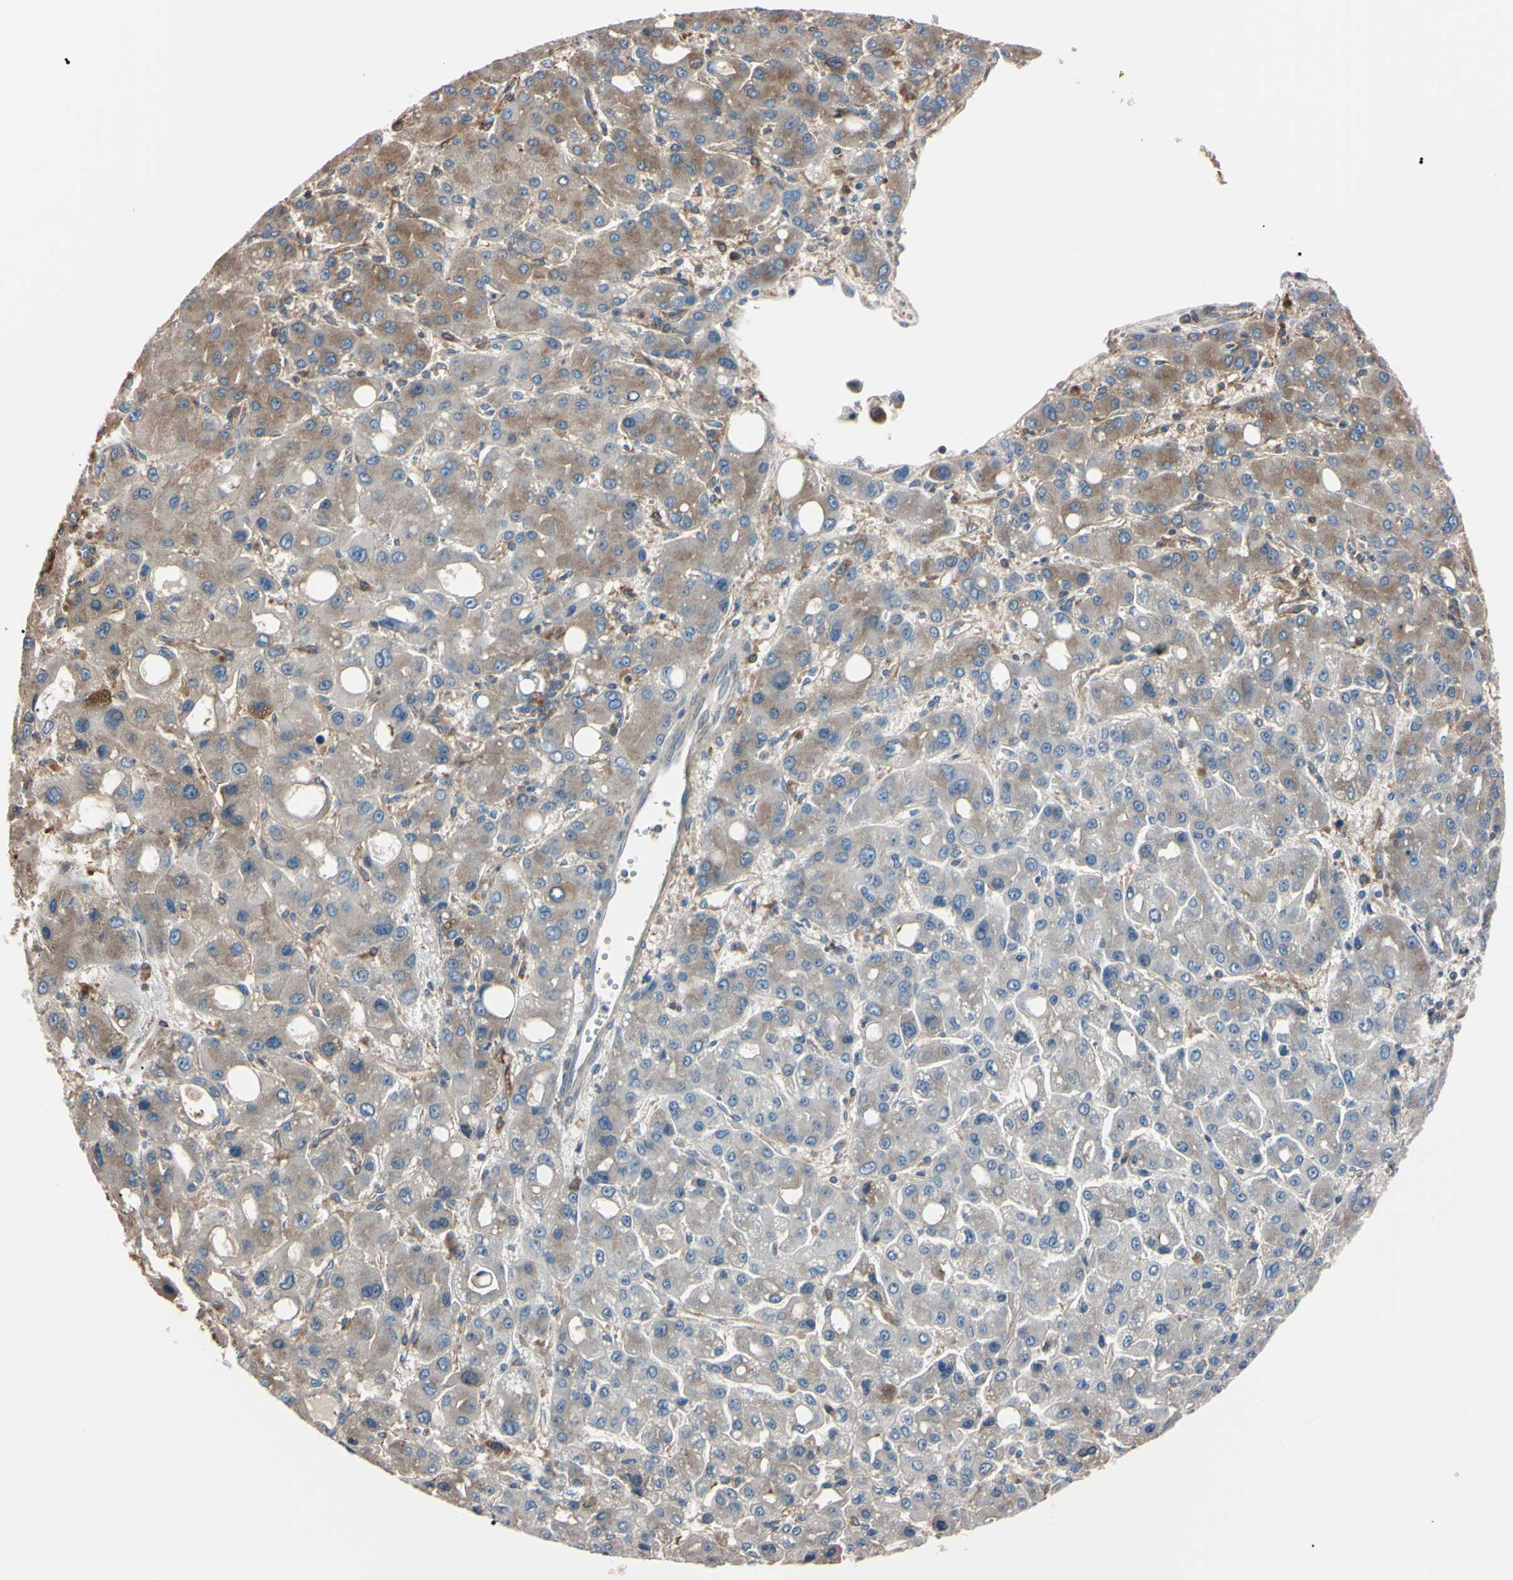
{"staining": {"intensity": "weak", "quantity": ">75%", "location": "cytoplasmic/membranous"}, "tissue": "liver cancer", "cell_type": "Tumor cells", "image_type": "cancer", "snomed": [{"axis": "morphology", "description": "Carcinoma, Hepatocellular, NOS"}, {"axis": "topography", "description": "Liver"}], "caption": "Immunohistochemistry micrograph of neoplastic tissue: human hepatocellular carcinoma (liver) stained using immunohistochemistry (IHC) demonstrates low levels of weak protein expression localized specifically in the cytoplasmic/membranous of tumor cells, appearing as a cytoplasmic/membranous brown color.", "gene": "PRKACA", "patient": {"sex": "male", "age": 55}}